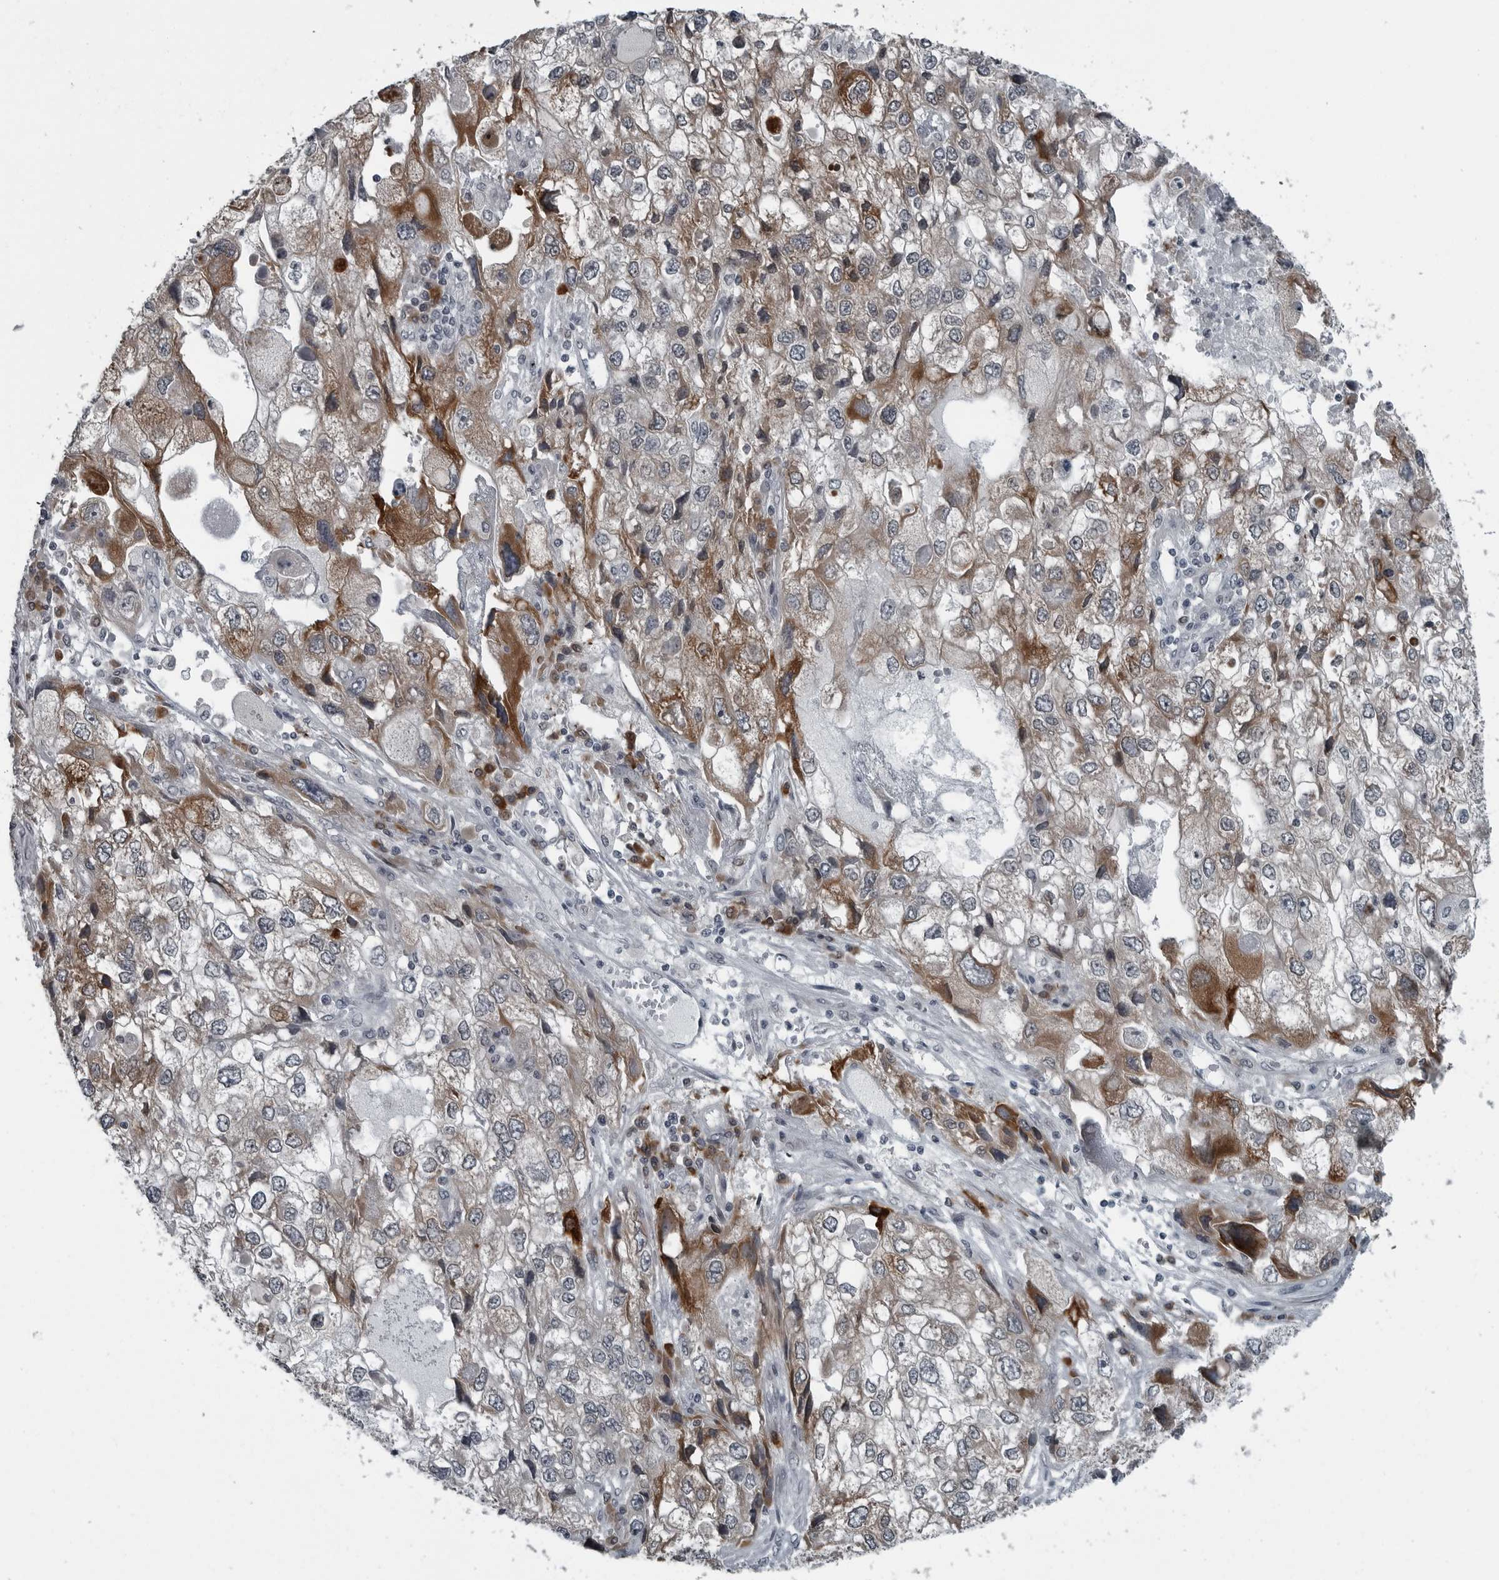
{"staining": {"intensity": "moderate", "quantity": "<25%", "location": "cytoplasmic/membranous"}, "tissue": "endometrial cancer", "cell_type": "Tumor cells", "image_type": "cancer", "snomed": [{"axis": "morphology", "description": "Adenocarcinoma, NOS"}, {"axis": "topography", "description": "Endometrium"}], "caption": "An immunohistochemistry image of neoplastic tissue is shown. Protein staining in brown highlights moderate cytoplasmic/membranous positivity in endometrial cancer (adenocarcinoma) within tumor cells. Using DAB (brown) and hematoxylin (blue) stains, captured at high magnification using brightfield microscopy.", "gene": "DNAAF11", "patient": {"sex": "female", "age": 49}}